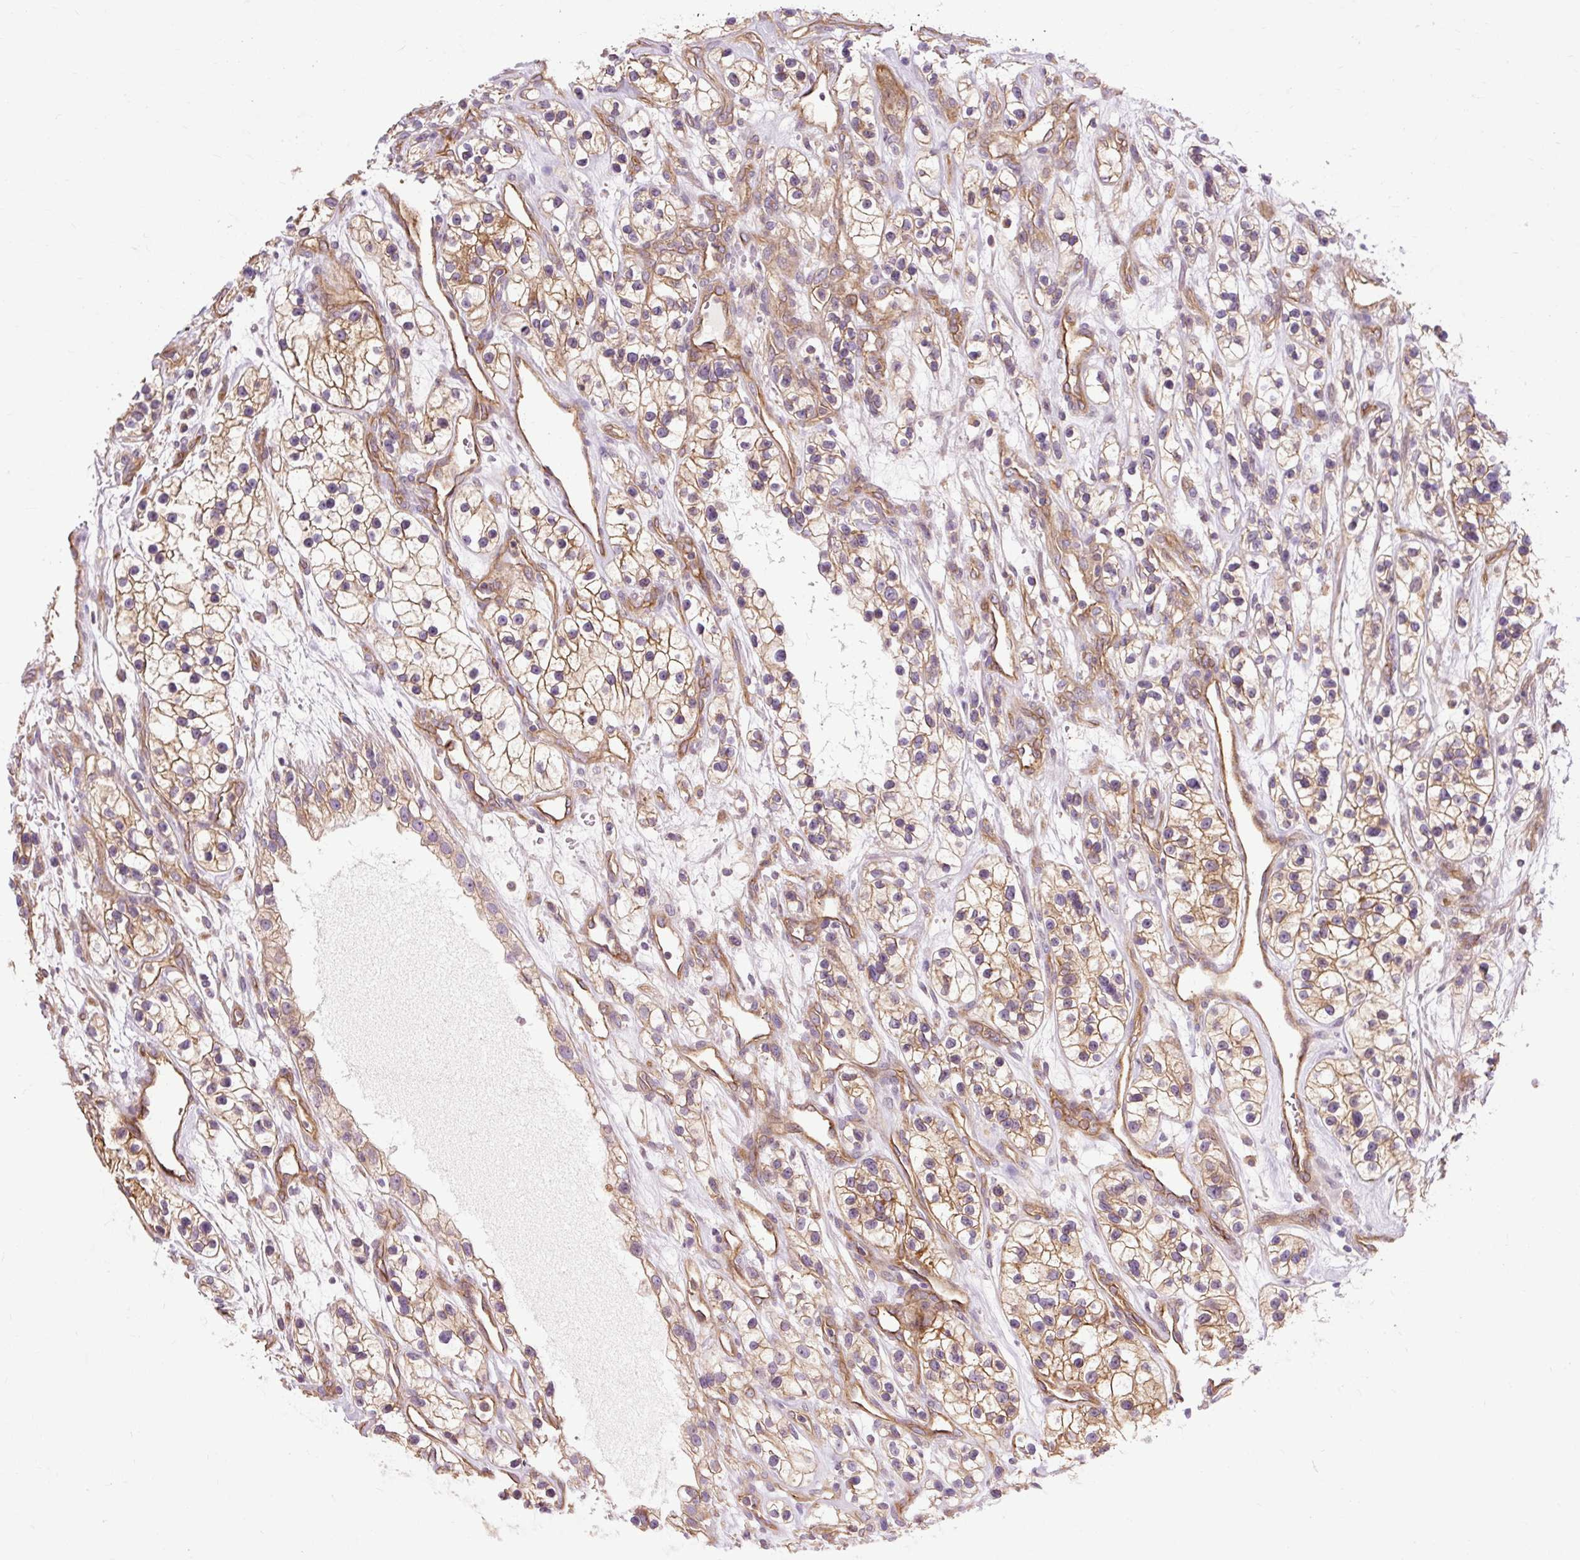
{"staining": {"intensity": "moderate", "quantity": ">75%", "location": "cytoplasmic/membranous"}, "tissue": "renal cancer", "cell_type": "Tumor cells", "image_type": "cancer", "snomed": [{"axis": "morphology", "description": "Adenocarcinoma, NOS"}, {"axis": "topography", "description": "Kidney"}], "caption": "An image of human renal adenocarcinoma stained for a protein displays moderate cytoplasmic/membranous brown staining in tumor cells.", "gene": "CCDC93", "patient": {"sex": "female", "age": 57}}